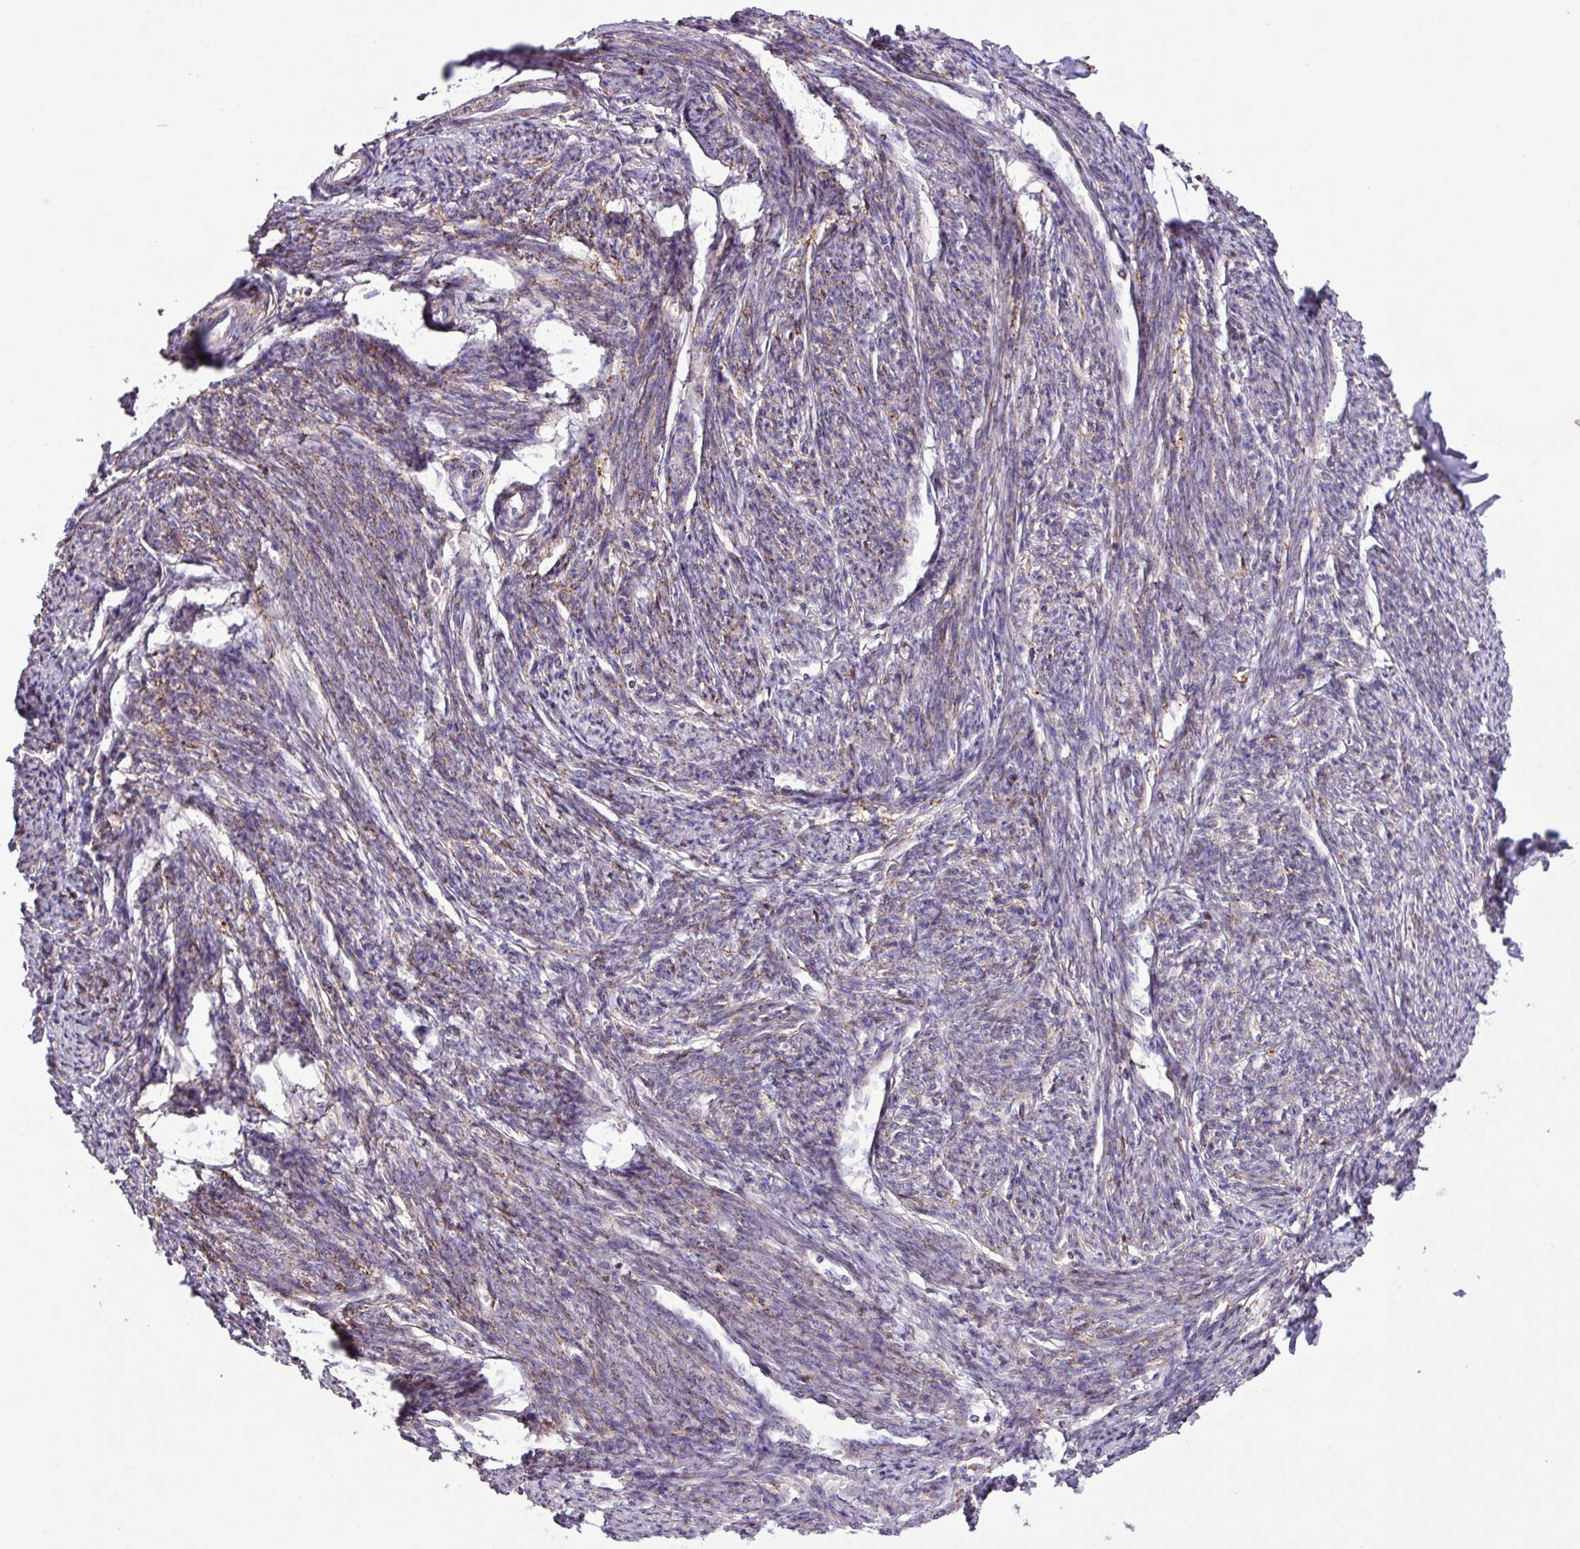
{"staining": {"intensity": "weak", "quantity": "25%-75%", "location": "cytoplasmic/membranous"}, "tissue": "smooth muscle", "cell_type": "Smooth muscle cells", "image_type": "normal", "snomed": [{"axis": "morphology", "description": "Normal tissue, NOS"}, {"axis": "topography", "description": "Smooth muscle"}, {"axis": "topography", "description": "Fallopian tube"}], "caption": "Immunohistochemical staining of normal human smooth muscle demonstrates low levels of weak cytoplasmic/membranous positivity in approximately 25%-75% of smooth muscle cells. (IHC, brightfield microscopy, high magnification).", "gene": "RPP25L", "patient": {"sex": "female", "age": 59}}